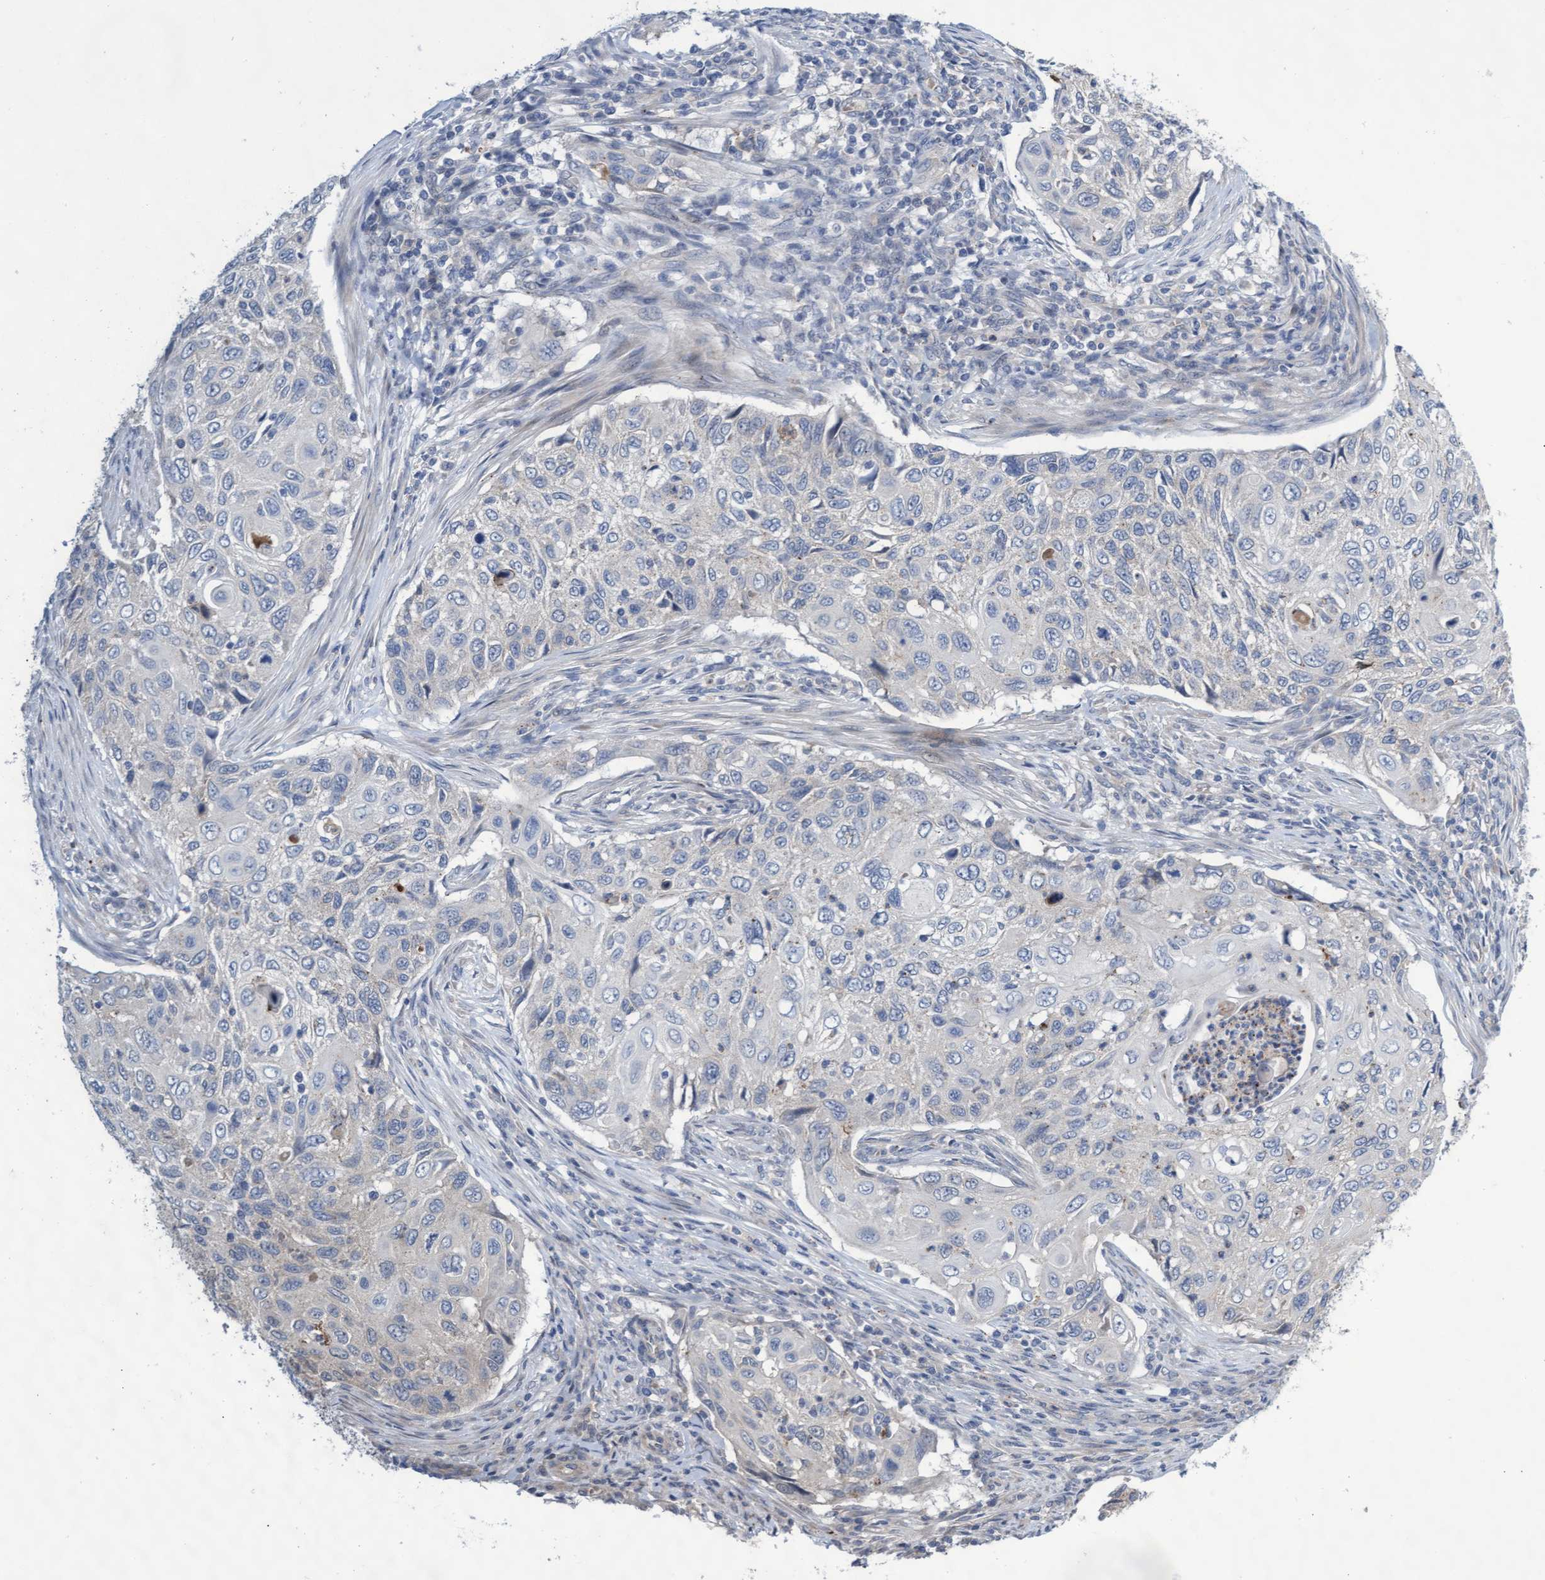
{"staining": {"intensity": "negative", "quantity": "none", "location": "none"}, "tissue": "cervical cancer", "cell_type": "Tumor cells", "image_type": "cancer", "snomed": [{"axis": "morphology", "description": "Squamous cell carcinoma, NOS"}, {"axis": "topography", "description": "Cervix"}], "caption": "There is no significant expression in tumor cells of cervical cancer. (Brightfield microscopy of DAB immunohistochemistry (IHC) at high magnification).", "gene": "ABCF2", "patient": {"sex": "female", "age": 70}}